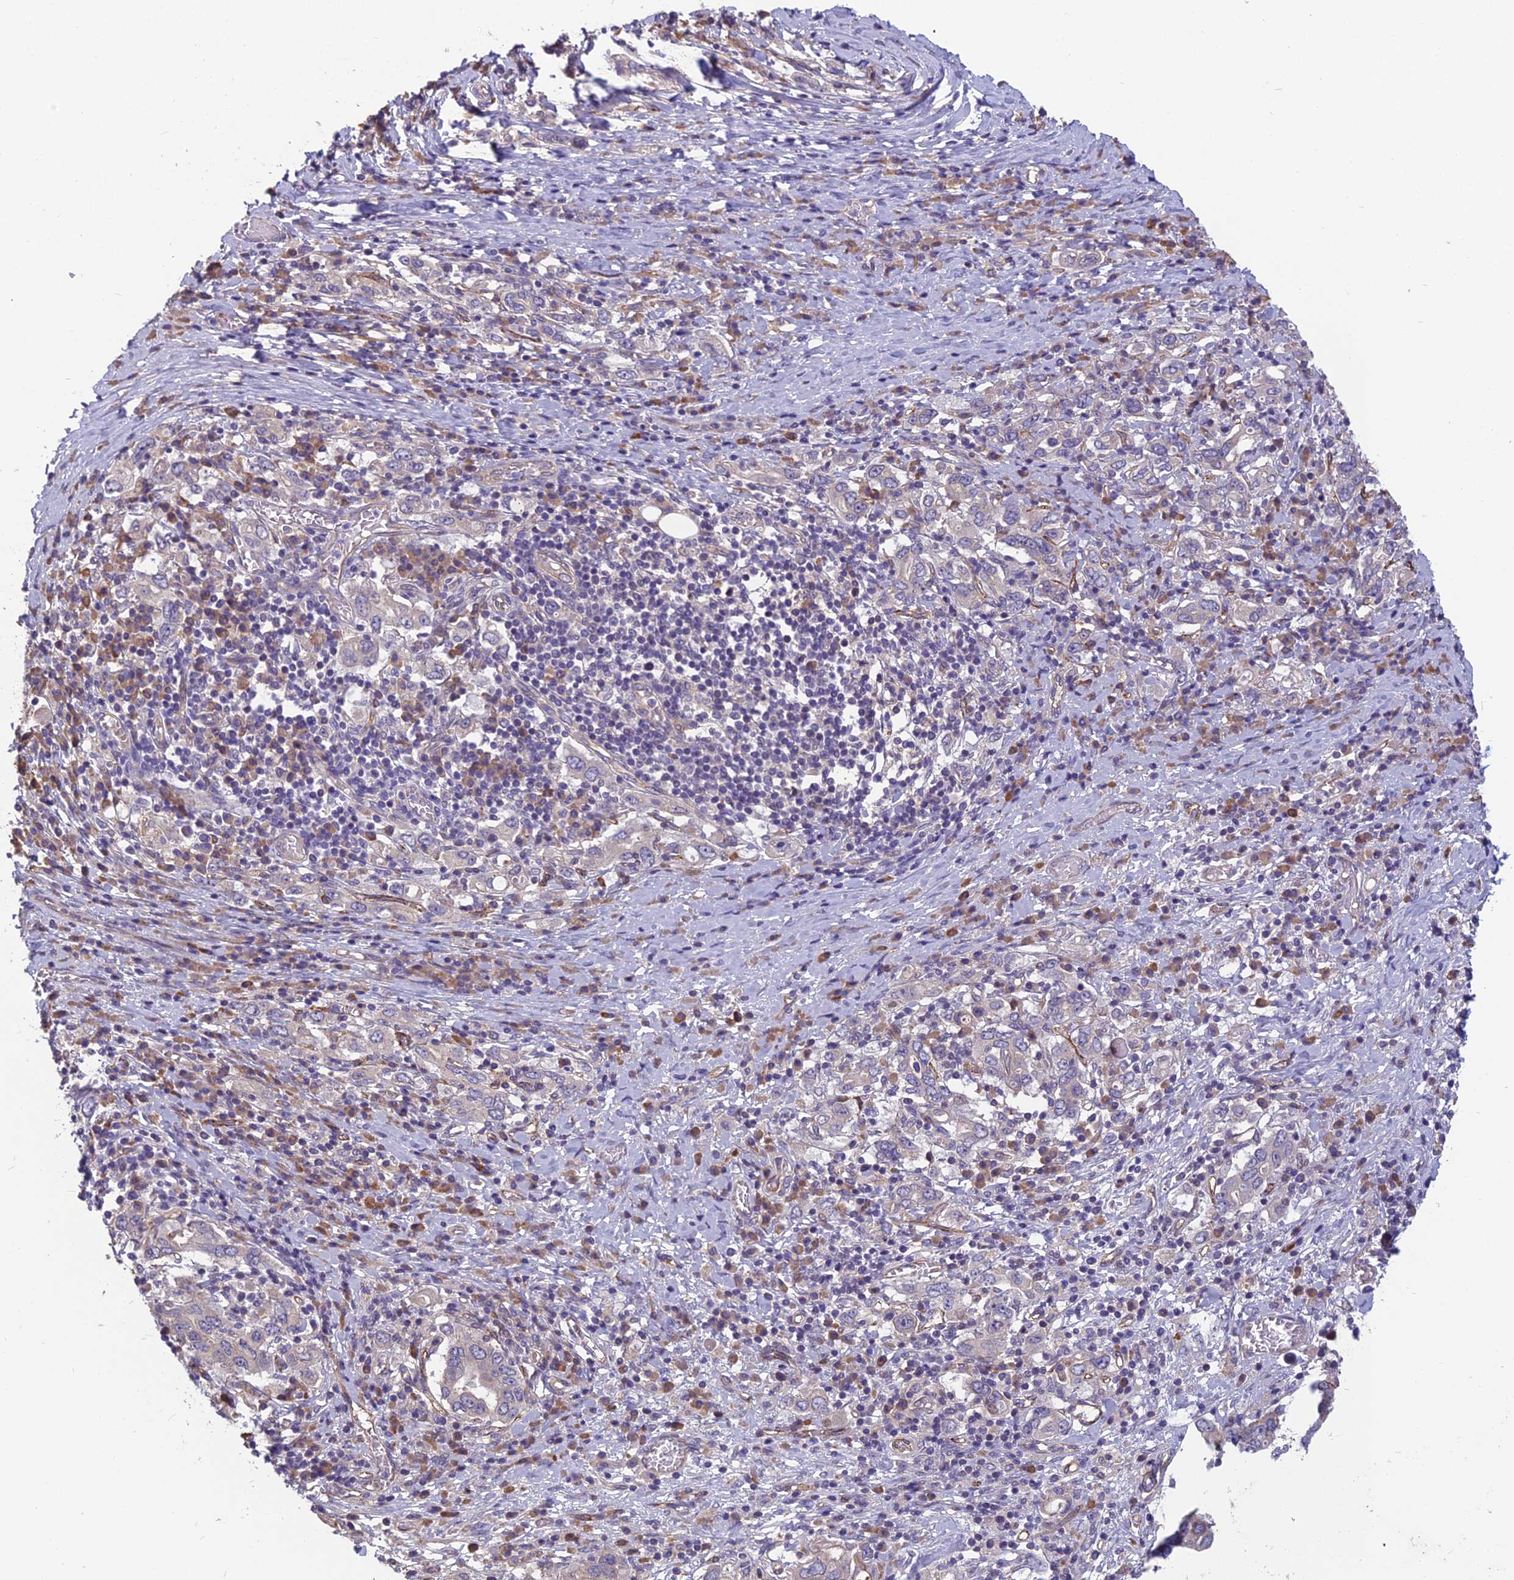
{"staining": {"intensity": "negative", "quantity": "none", "location": "none"}, "tissue": "stomach cancer", "cell_type": "Tumor cells", "image_type": "cancer", "snomed": [{"axis": "morphology", "description": "Adenocarcinoma, NOS"}, {"axis": "topography", "description": "Stomach, upper"}, {"axis": "topography", "description": "Stomach"}], "caption": "The immunohistochemistry (IHC) histopathology image has no significant staining in tumor cells of stomach cancer tissue. (DAB (3,3'-diaminobenzidine) IHC with hematoxylin counter stain).", "gene": "TSPAN15", "patient": {"sex": "male", "age": 62}}